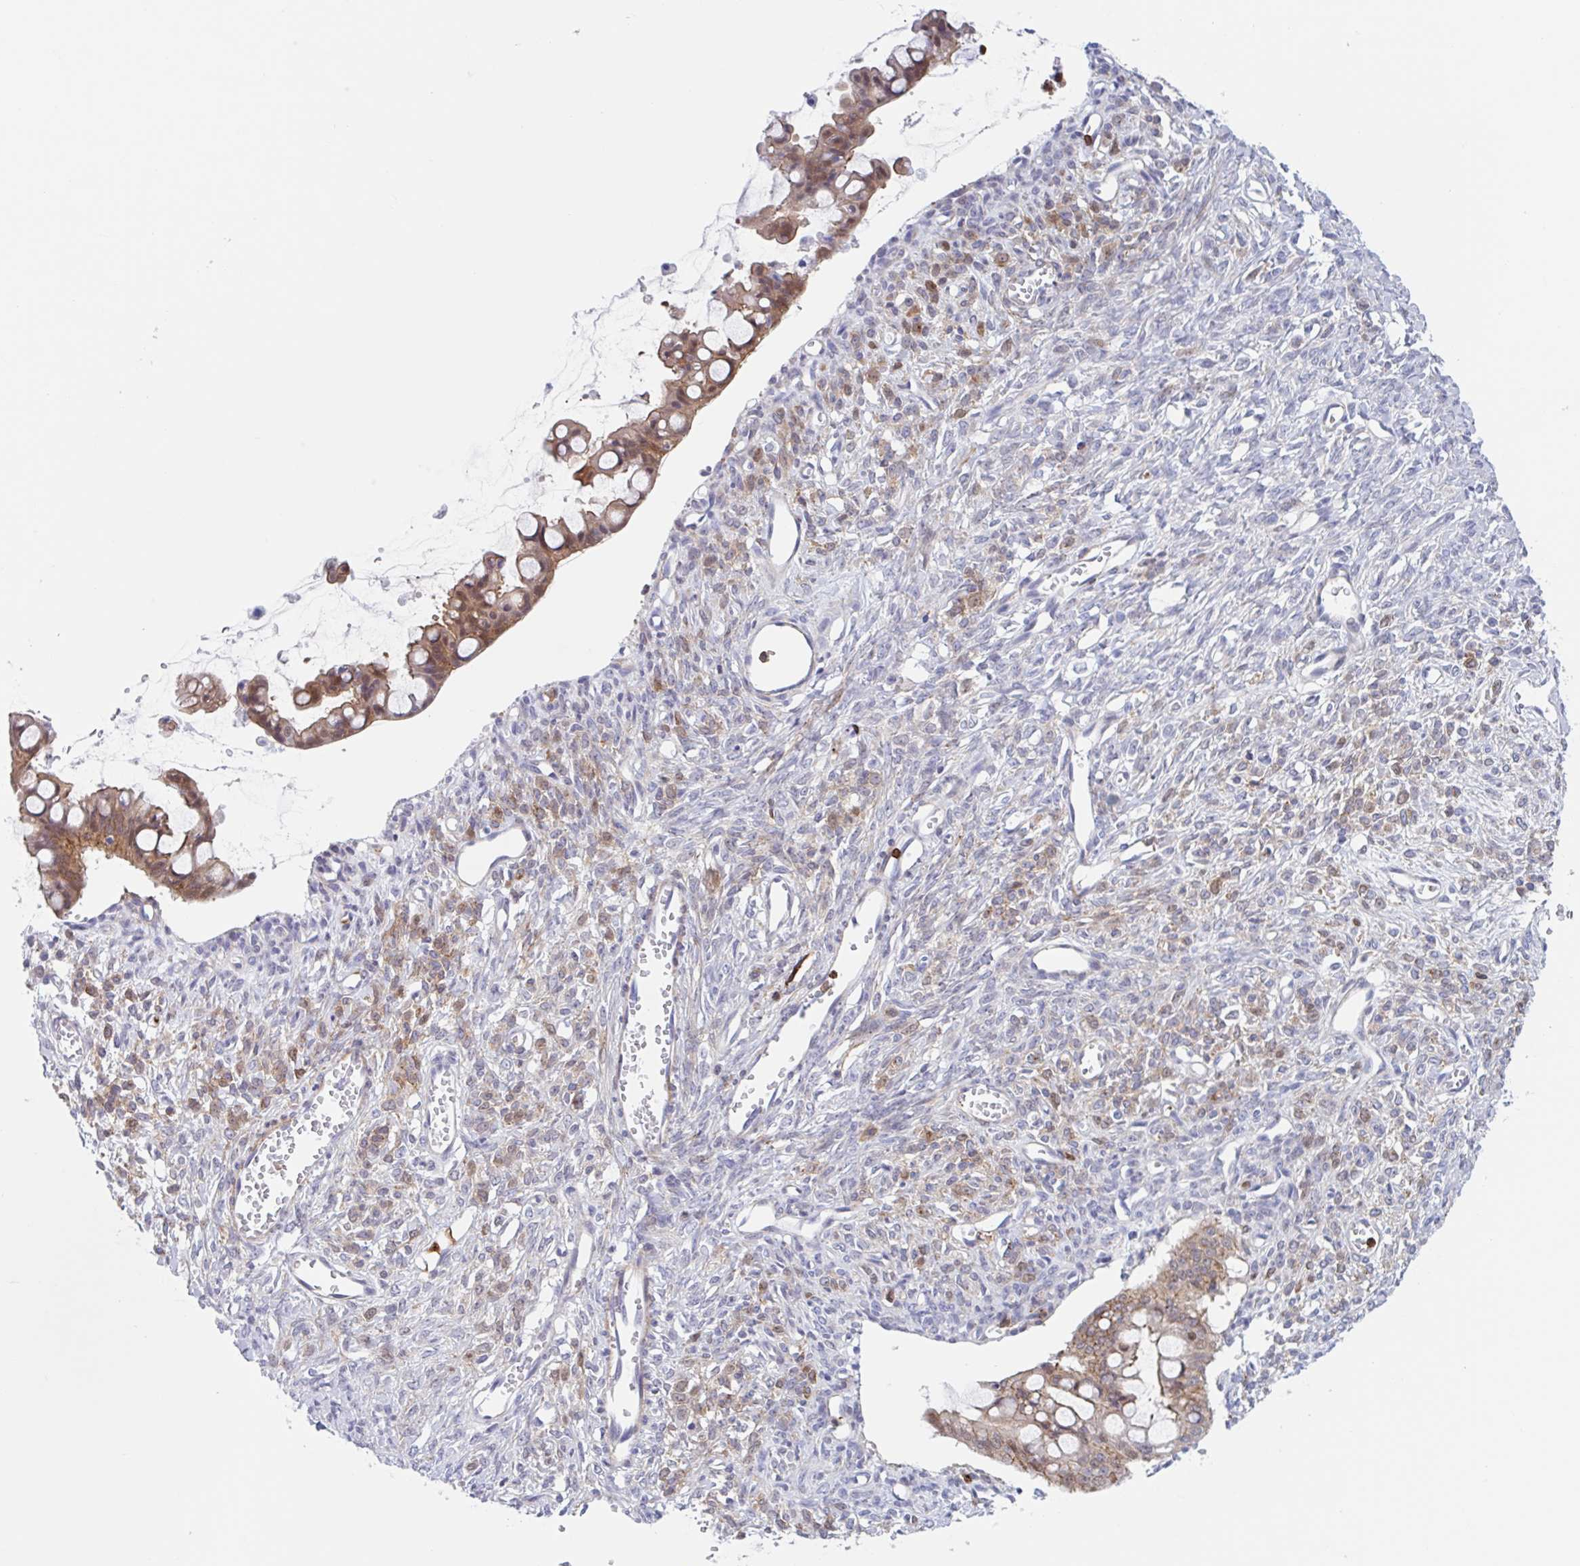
{"staining": {"intensity": "moderate", "quantity": ">75%", "location": "cytoplasmic/membranous"}, "tissue": "ovarian cancer", "cell_type": "Tumor cells", "image_type": "cancer", "snomed": [{"axis": "morphology", "description": "Cystadenocarcinoma, mucinous, NOS"}, {"axis": "topography", "description": "Ovary"}], "caption": "This photomicrograph shows immunohistochemistry (IHC) staining of ovarian mucinous cystadenocarcinoma, with medium moderate cytoplasmic/membranous expression in about >75% of tumor cells.", "gene": "EFHD1", "patient": {"sex": "female", "age": 73}}